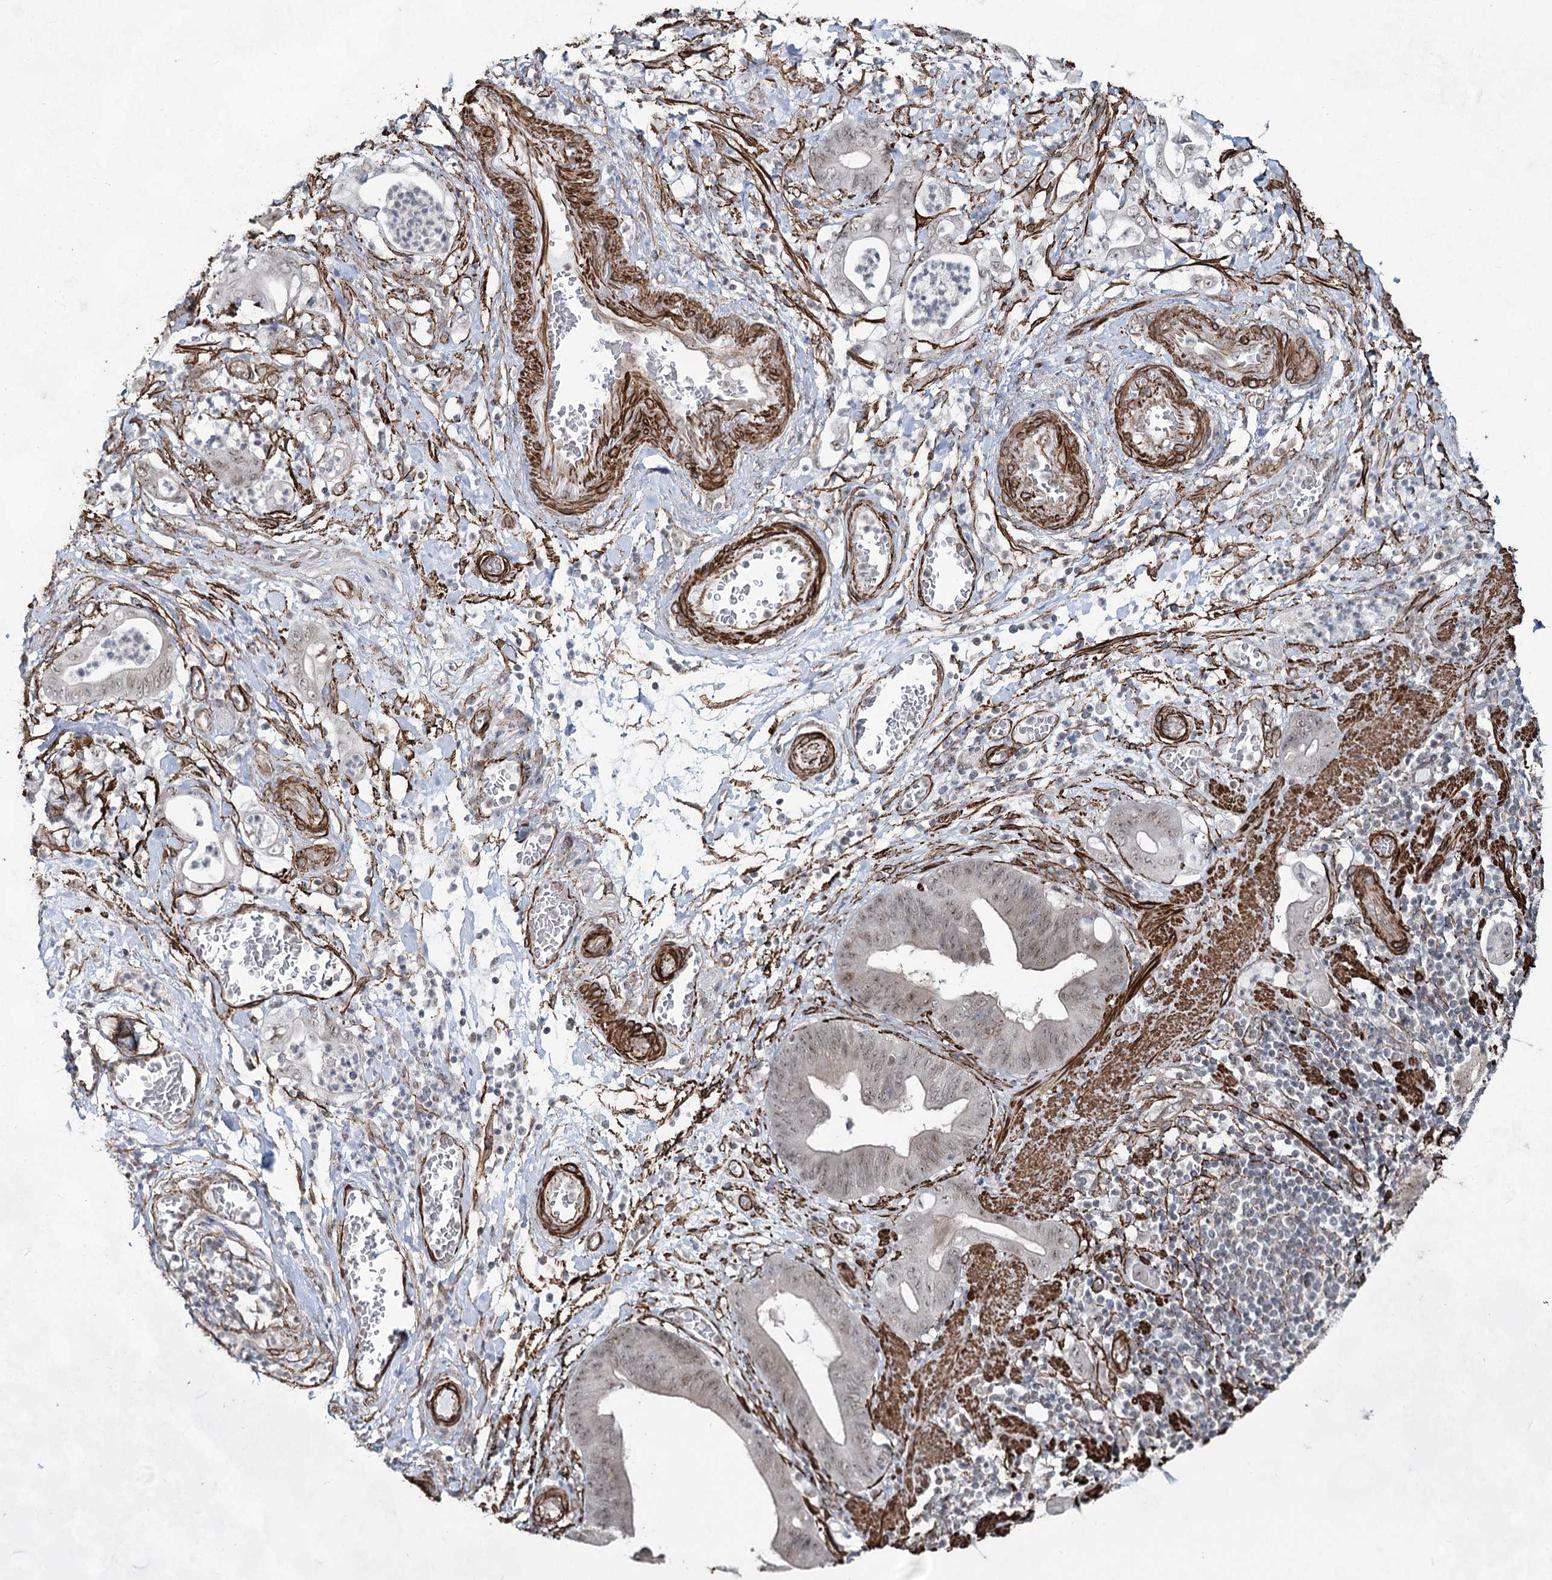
{"staining": {"intensity": "weak", "quantity": "25%-75%", "location": "nuclear"}, "tissue": "stomach cancer", "cell_type": "Tumor cells", "image_type": "cancer", "snomed": [{"axis": "morphology", "description": "Adenocarcinoma, NOS"}, {"axis": "topography", "description": "Stomach"}], "caption": "A brown stain highlights weak nuclear expression of a protein in stomach adenocarcinoma tumor cells.", "gene": "CWF19L1", "patient": {"sex": "female", "age": 73}}